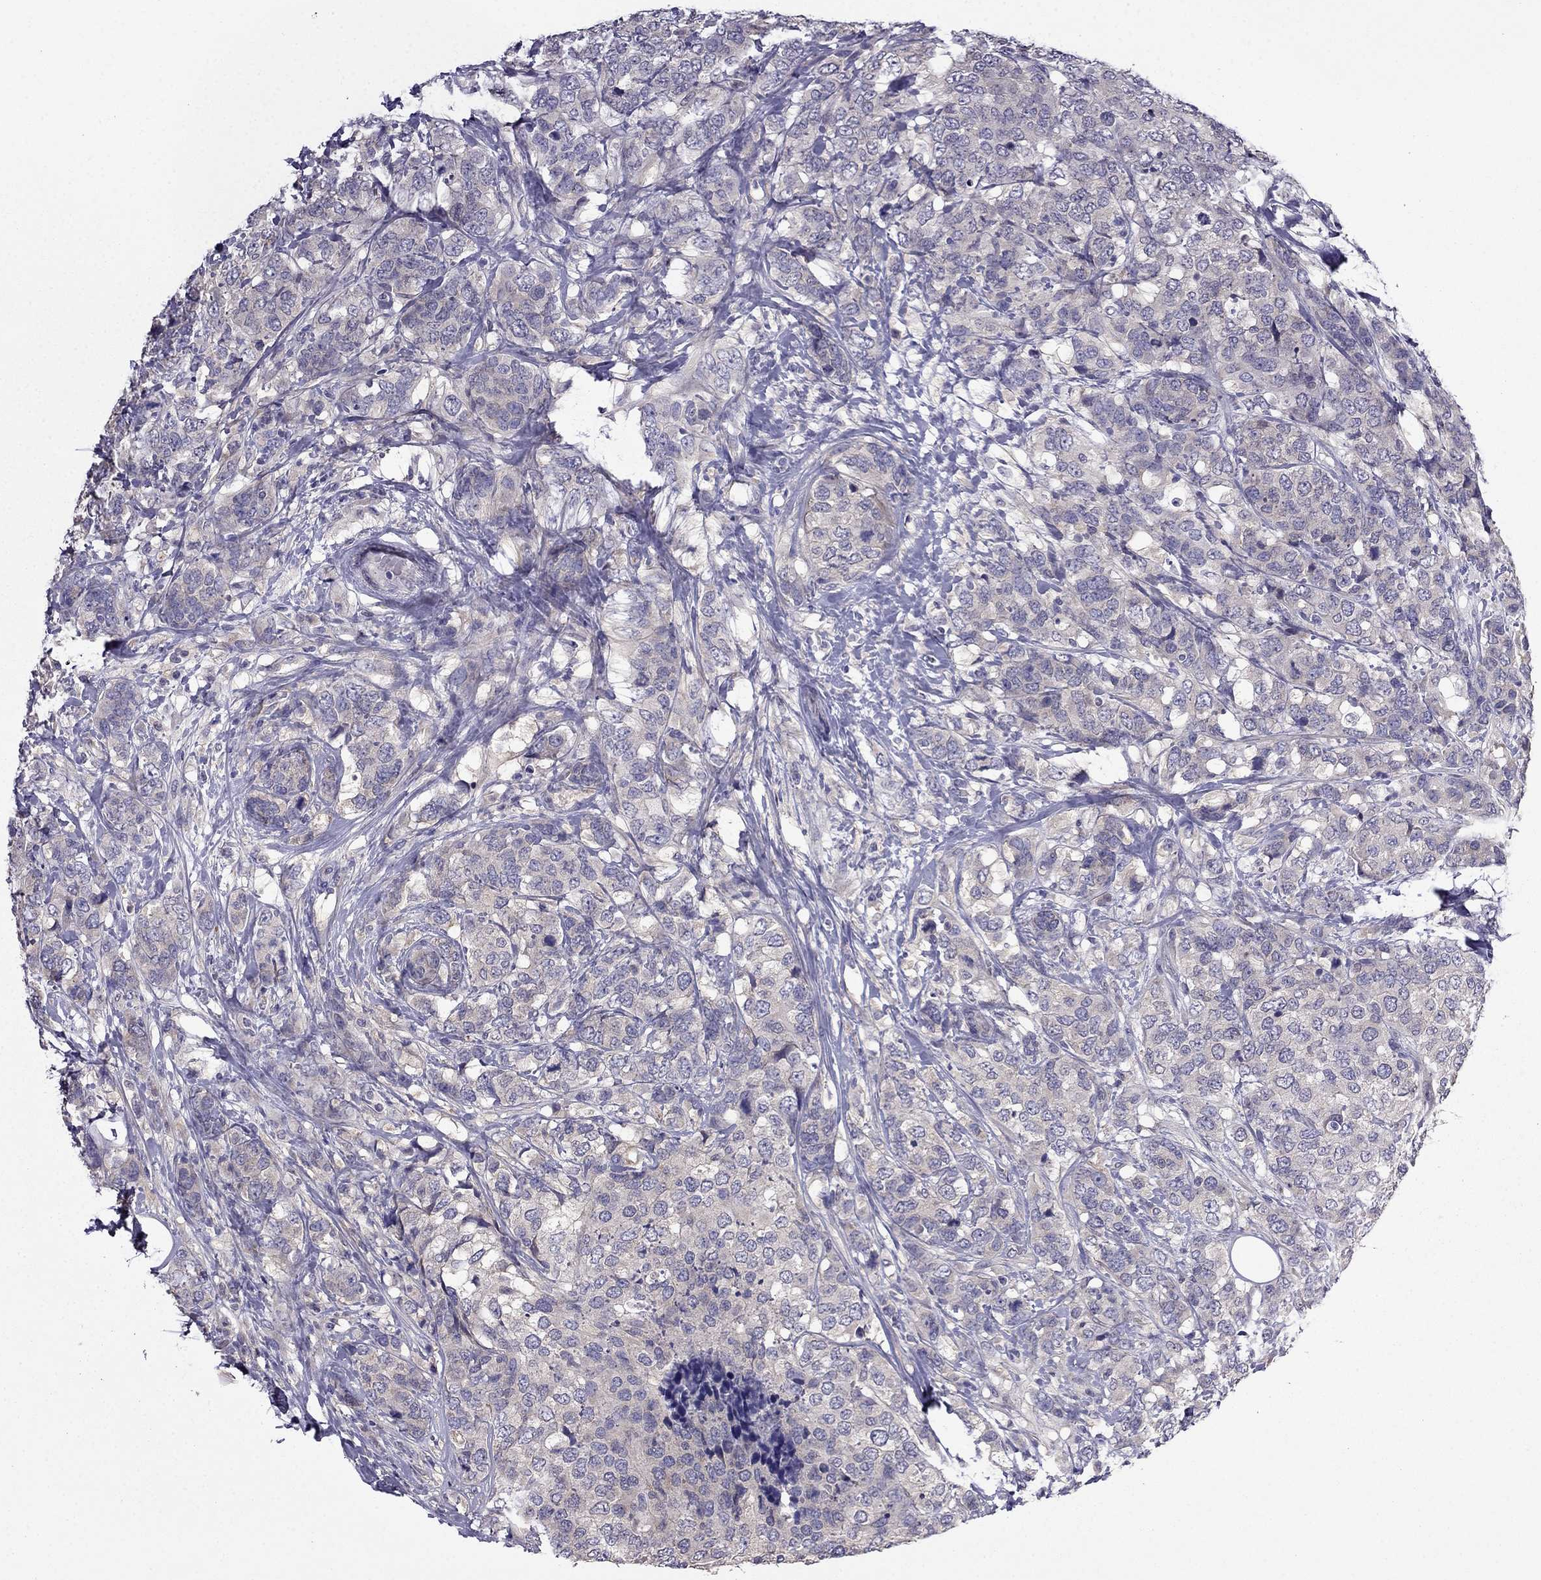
{"staining": {"intensity": "negative", "quantity": "none", "location": "none"}, "tissue": "breast cancer", "cell_type": "Tumor cells", "image_type": "cancer", "snomed": [{"axis": "morphology", "description": "Lobular carcinoma"}, {"axis": "topography", "description": "Breast"}], "caption": "Tumor cells are negative for protein expression in human breast cancer (lobular carcinoma). (DAB (3,3'-diaminobenzidine) IHC with hematoxylin counter stain).", "gene": "SCNN1D", "patient": {"sex": "female", "age": 59}}